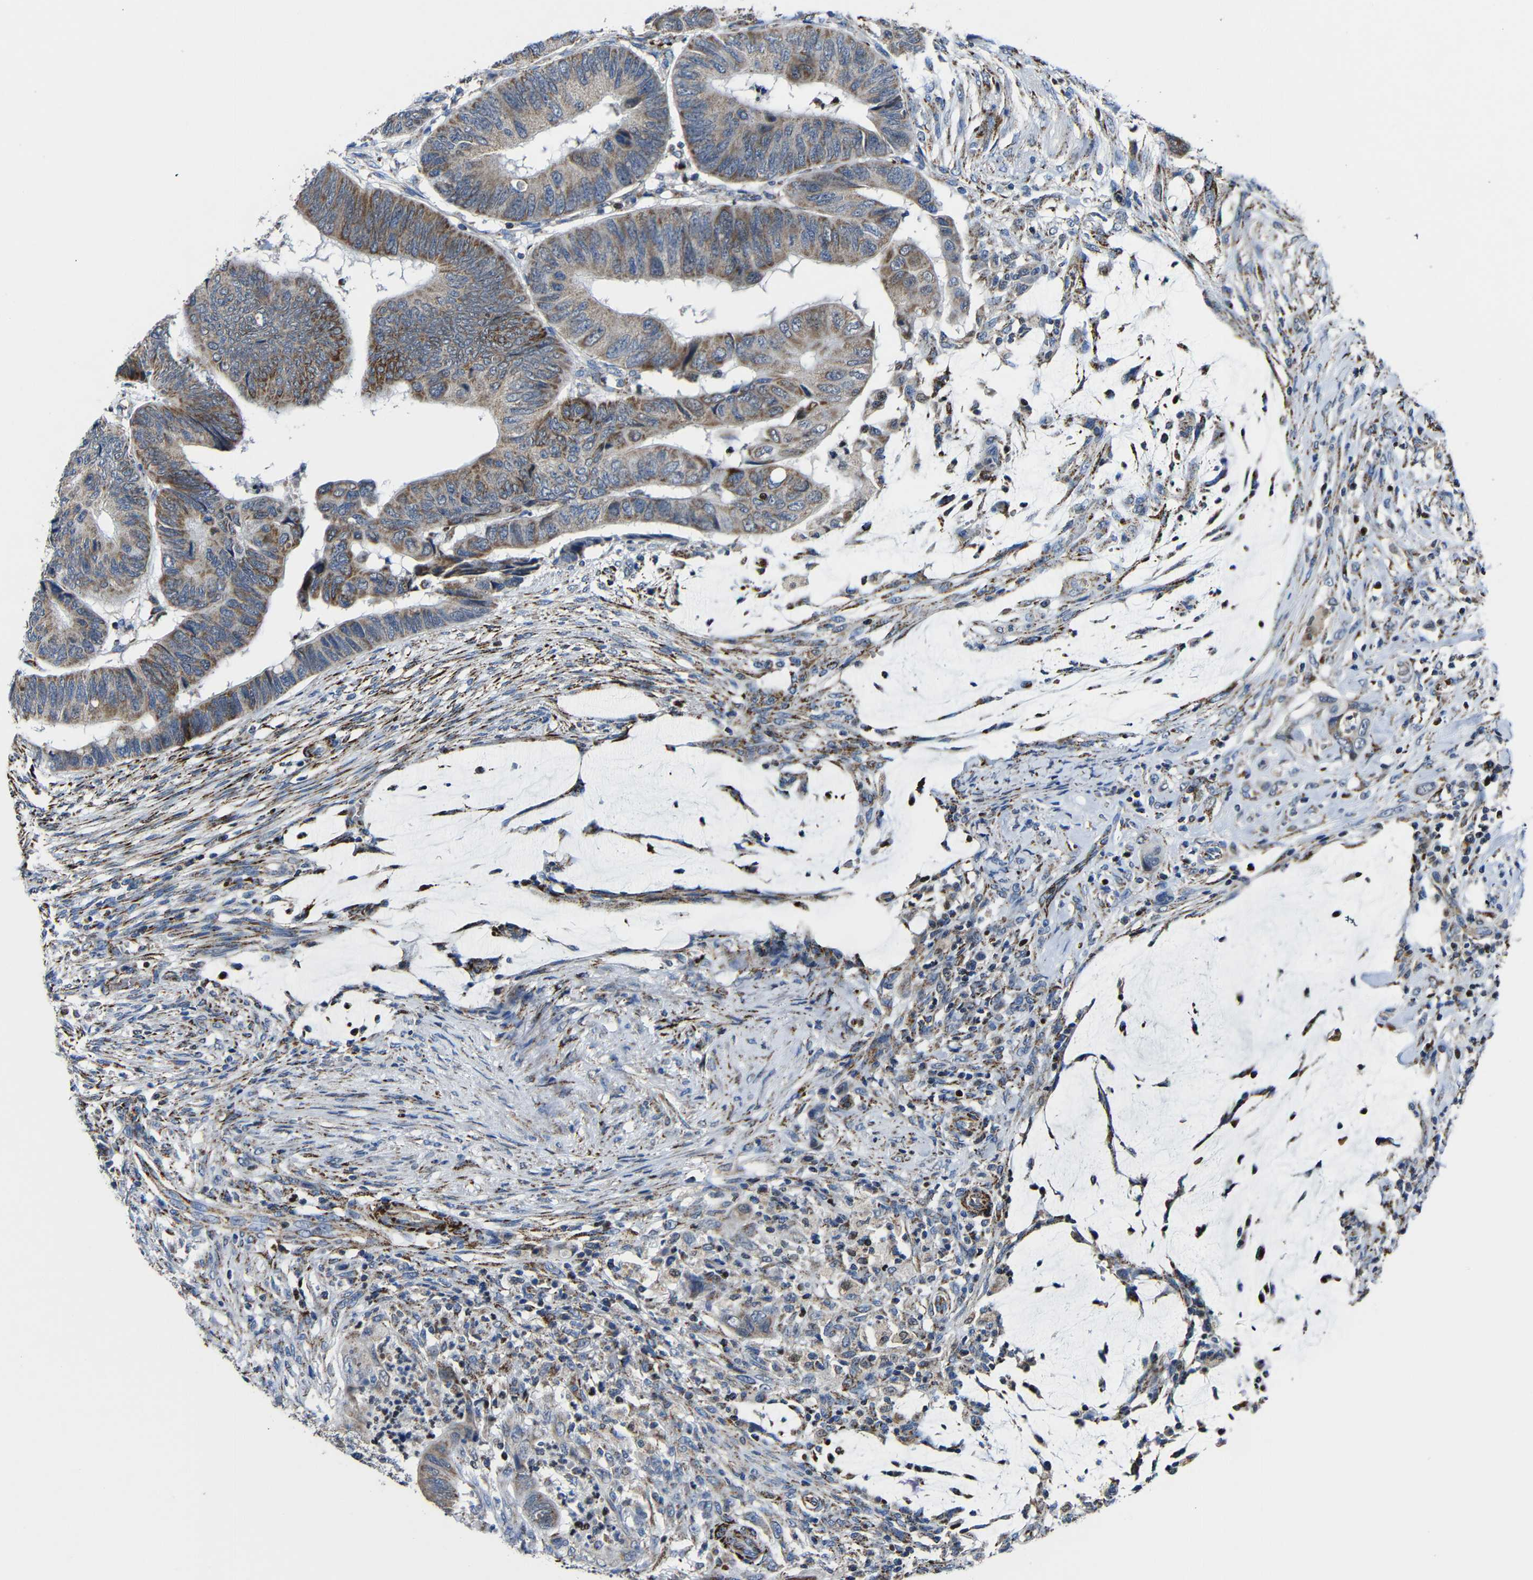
{"staining": {"intensity": "moderate", "quantity": "25%-75%", "location": "cytoplasmic/membranous"}, "tissue": "colorectal cancer", "cell_type": "Tumor cells", "image_type": "cancer", "snomed": [{"axis": "morphology", "description": "Normal tissue, NOS"}, {"axis": "morphology", "description": "Adenocarcinoma, NOS"}, {"axis": "topography", "description": "Rectum"}, {"axis": "topography", "description": "Peripheral nerve tissue"}], "caption": "Colorectal adenocarcinoma stained for a protein shows moderate cytoplasmic/membranous positivity in tumor cells.", "gene": "CA5B", "patient": {"sex": "male", "age": 92}}